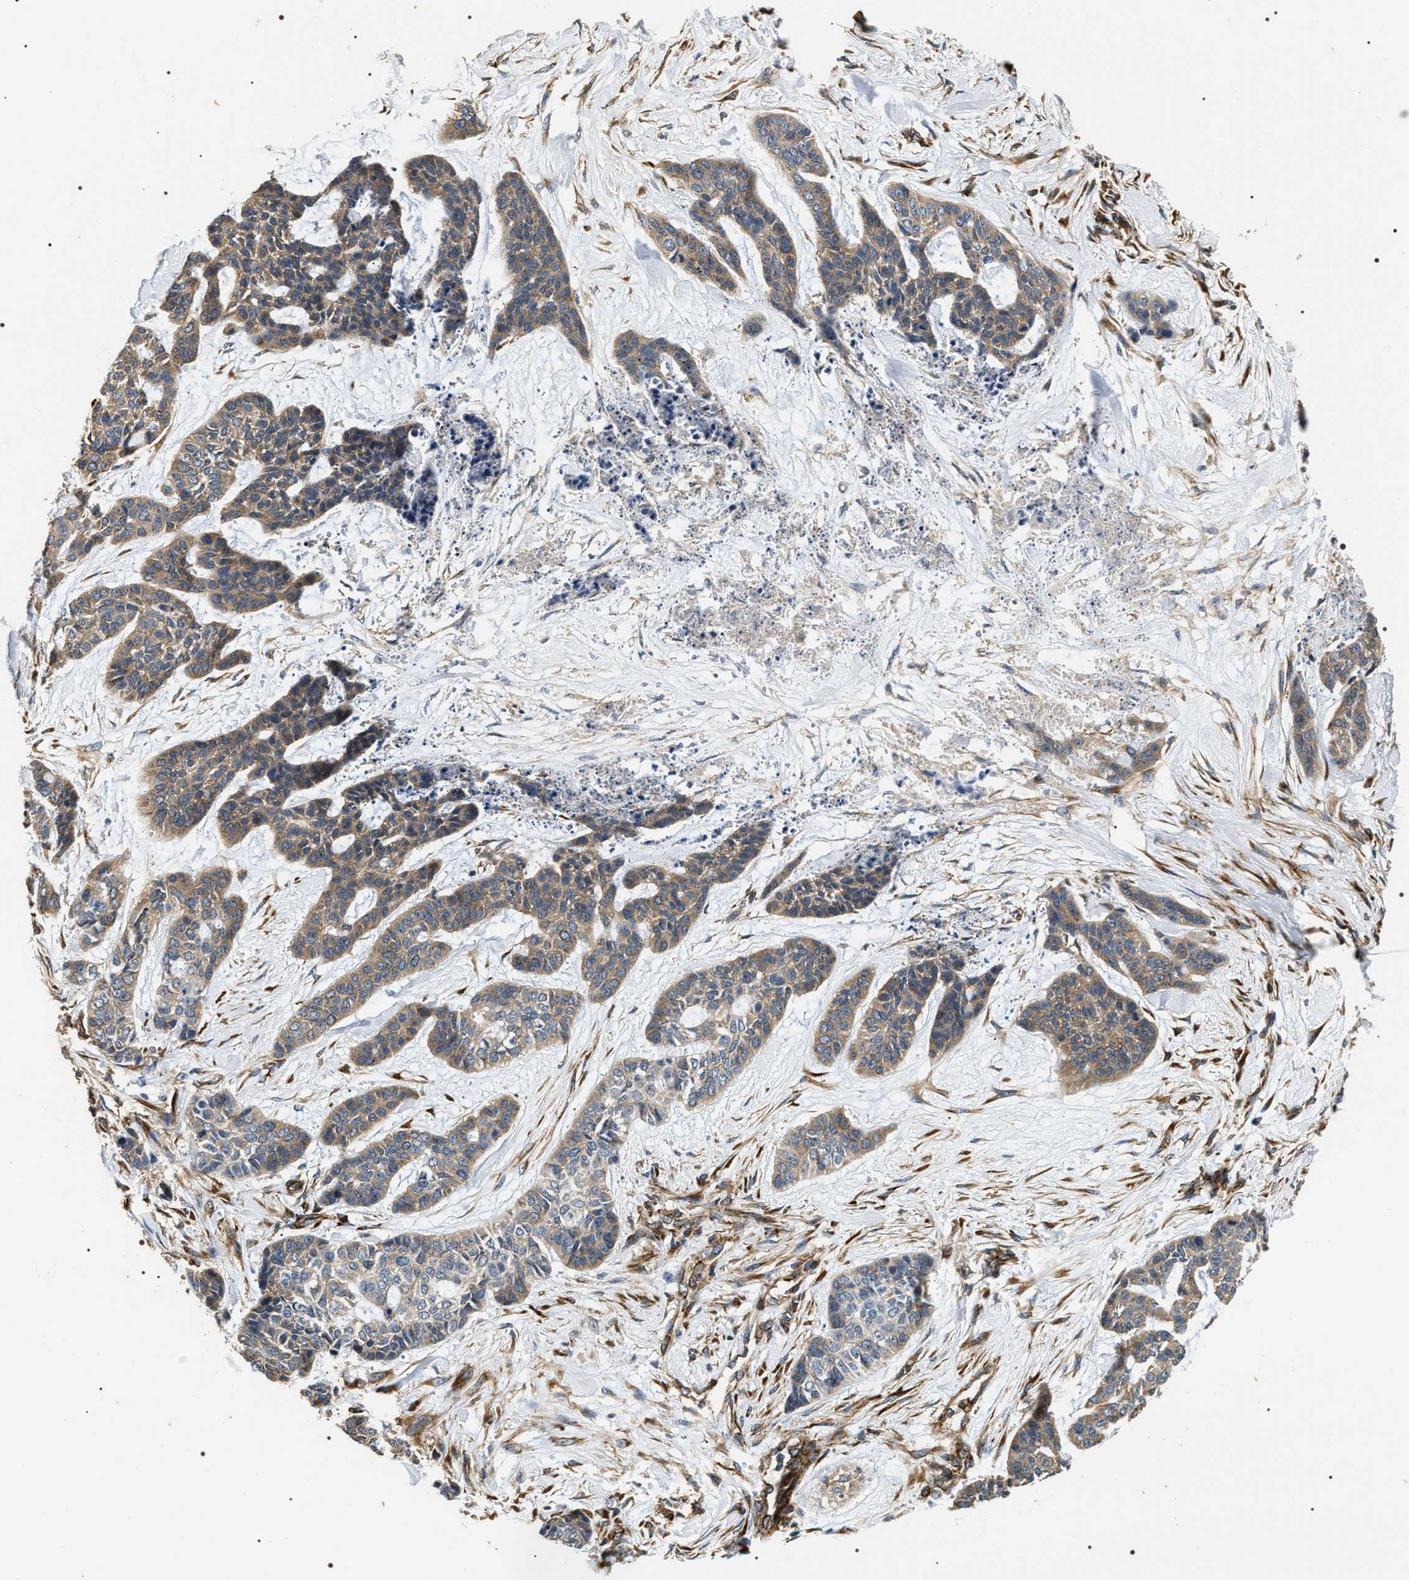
{"staining": {"intensity": "weak", "quantity": ">75%", "location": "cytoplasmic/membranous"}, "tissue": "skin cancer", "cell_type": "Tumor cells", "image_type": "cancer", "snomed": [{"axis": "morphology", "description": "Basal cell carcinoma"}, {"axis": "topography", "description": "Skin"}], "caption": "This image exhibits immunohistochemistry (IHC) staining of human skin basal cell carcinoma, with low weak cytoplasmic/membranous staining in about >75% of tumor cells.", "gene": "ZC3HAV1L", "patient": {"sex": "female", "age": 64}}